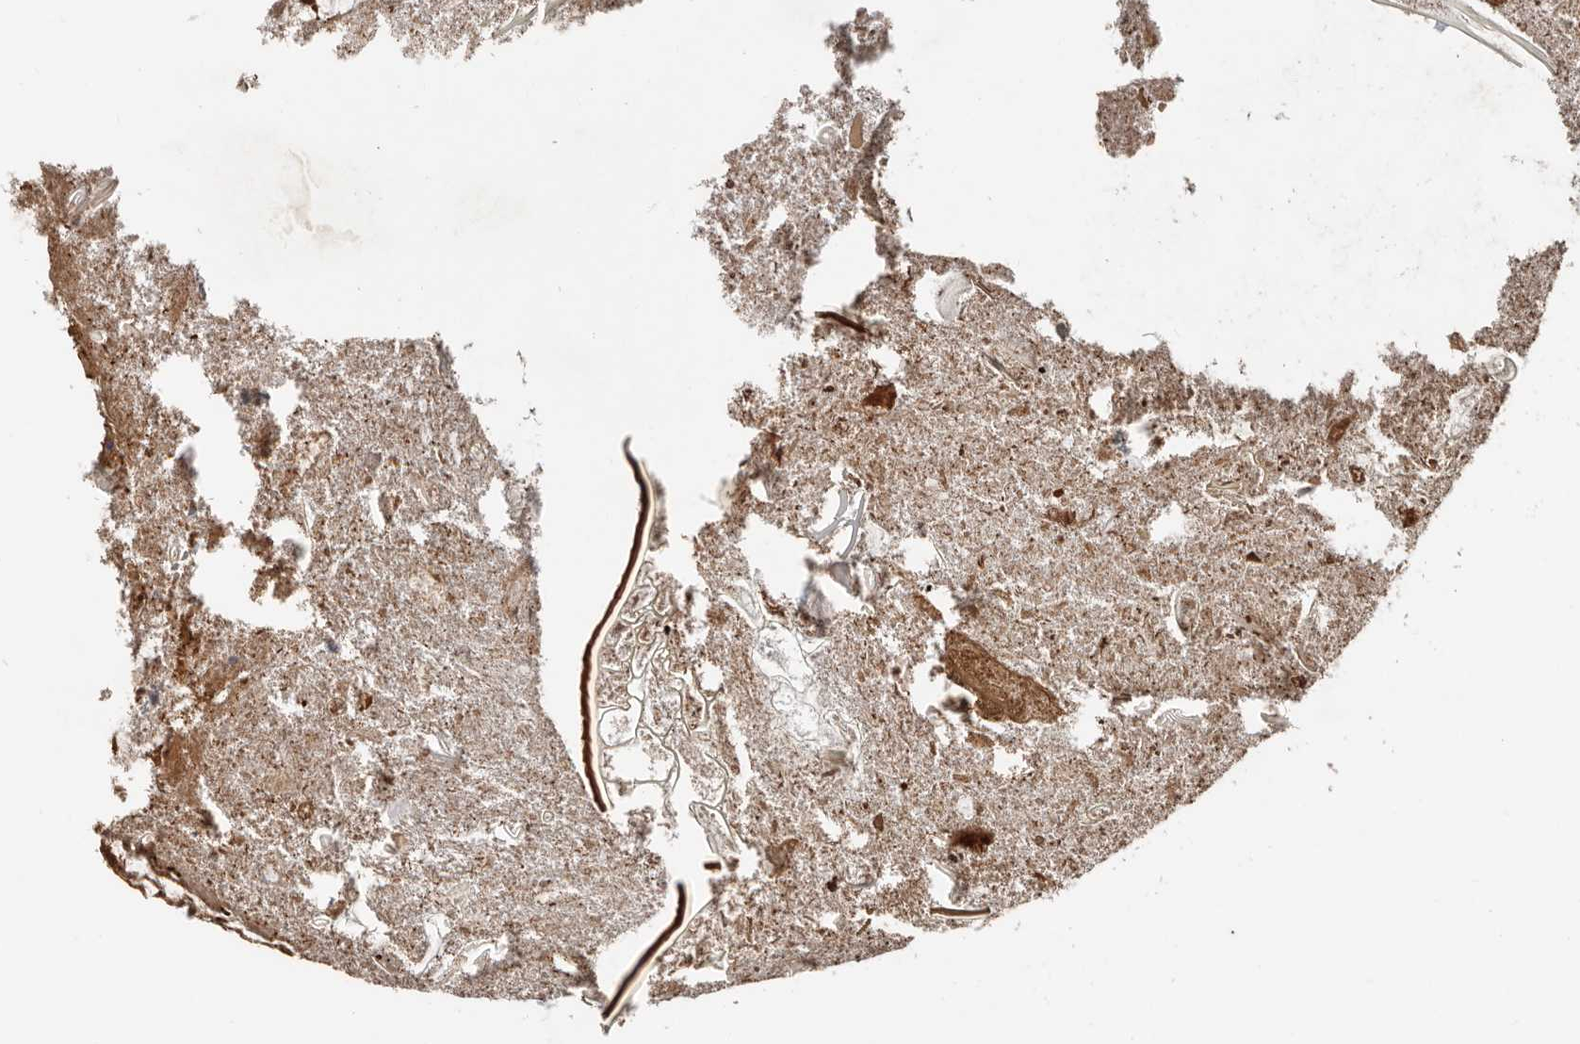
{"staining": {"intensity": "moderate", "quantity": ">75%", "location": "cytoplasmic/membranous"}, "tissue": "appendix", "cell_type": "Glandular cells", "image_type": "normal", "snomed": [{"axis": "morphology", "description": "Normal tissue, NOS"}, {"axis": "topography", "description": "Appendix"}], "caption": "Brown immunohistochemical staining in unremarkable appendix demonstrates moderate cytoplasmic/membranous expression in about >75% of glandular cells. The staining is performed using DAB (3,3'-diaminobenzidine) brown chromogen to label protein expression. The nuclei are counter-stained blue using hematoxylin.", "gene": "SMYD4", "patient": {"sex": "female", "age": 17}}